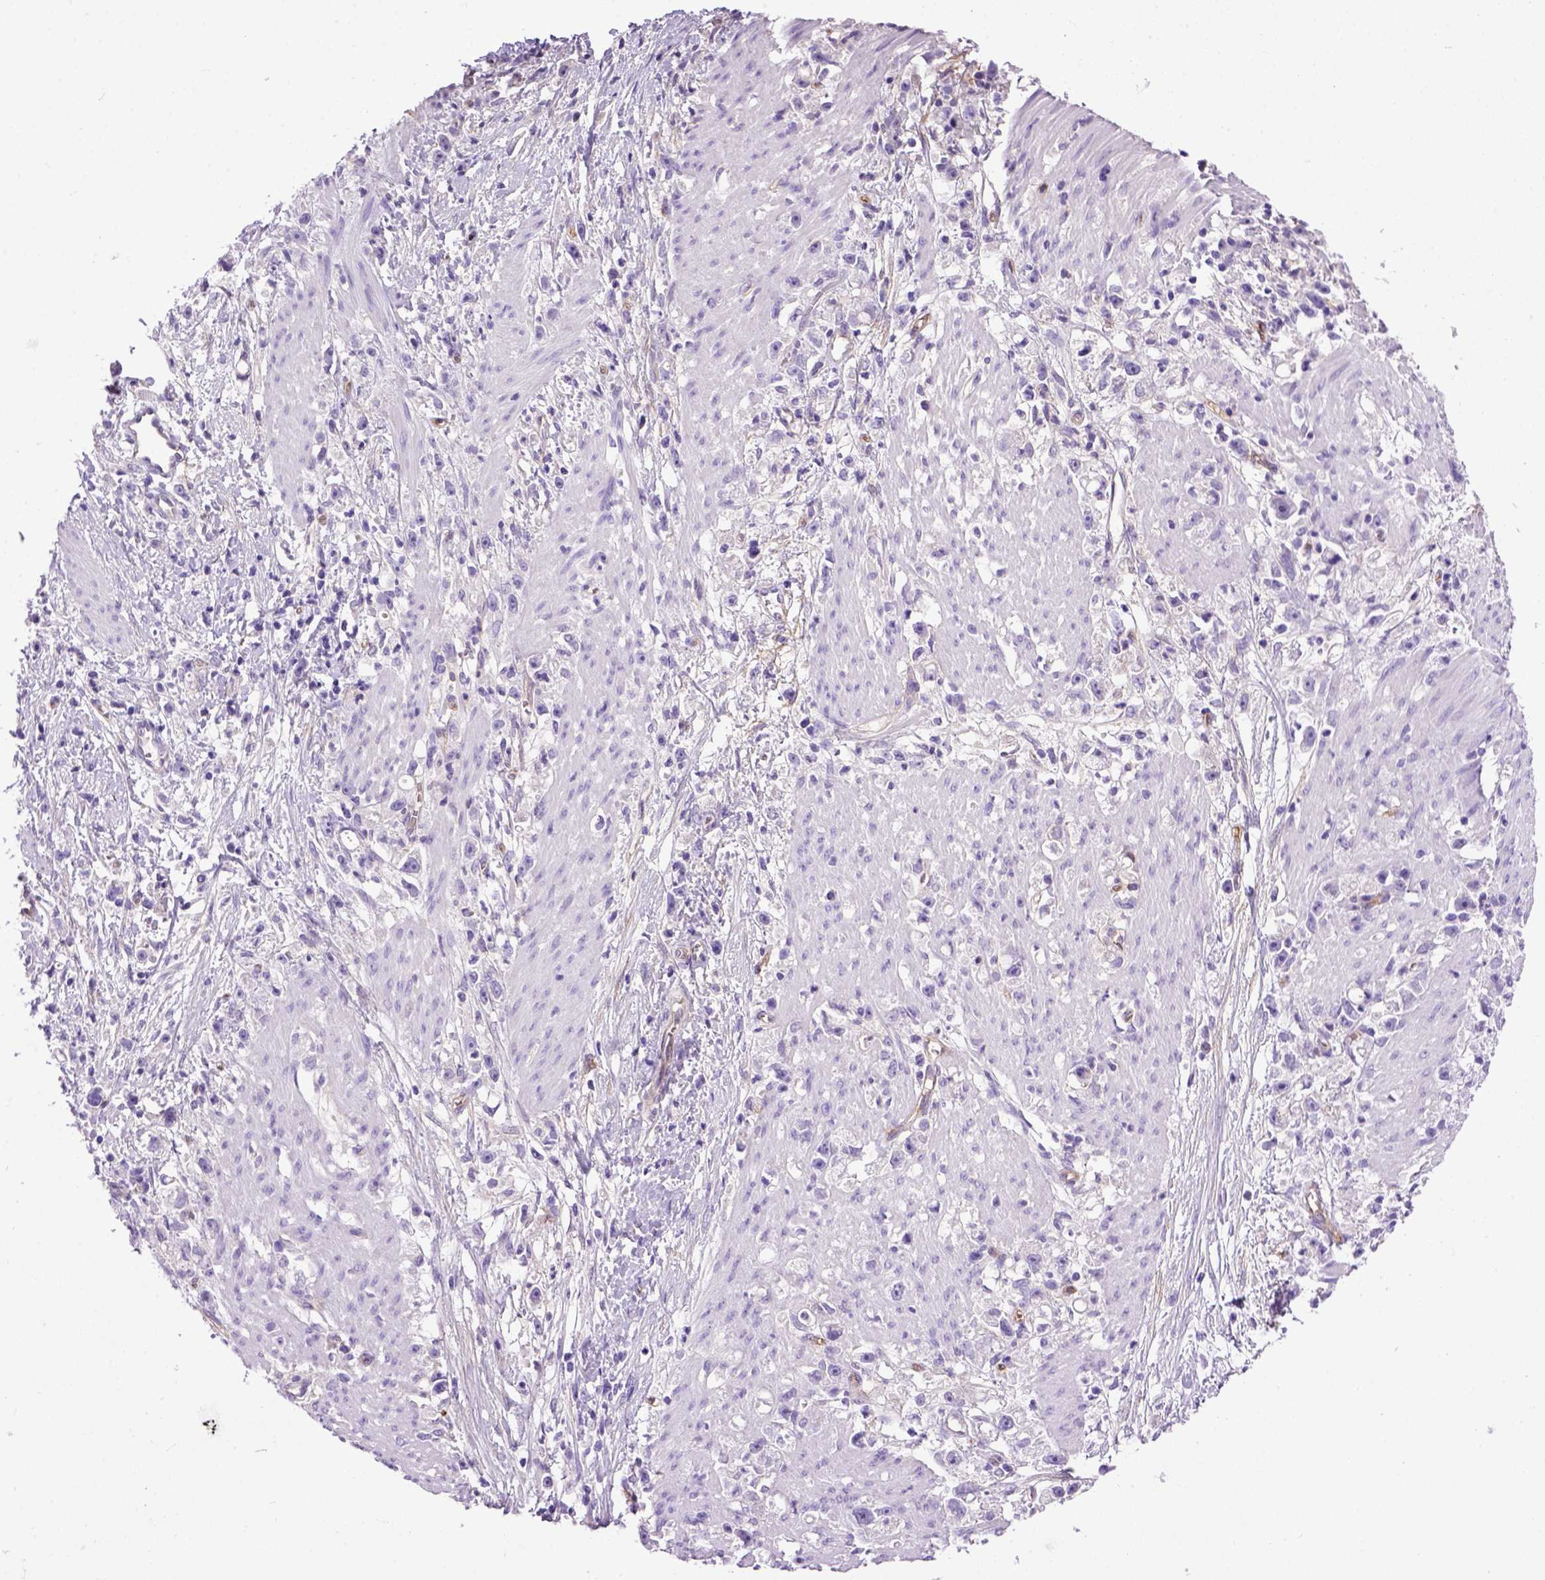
{"staining": {"intensity": "negative", "quantity": "none", "location": "none"}, "tissue": "stomach cancer", "cell_type": "Tumor cells", "image_type": "cancer", "snomed": [{"axis": "morphology", "description": "Adenocarcinoma, NOS"}, {"axis": "topography", "description": "Stomach"}], "caption": "The immunohistochemistry photomicrograph has no significant staining in tumor cells of adenocarcinoma (stomach) tissue.", "gene": "ENG", "patient": {"sex": "female", "age": 59}}